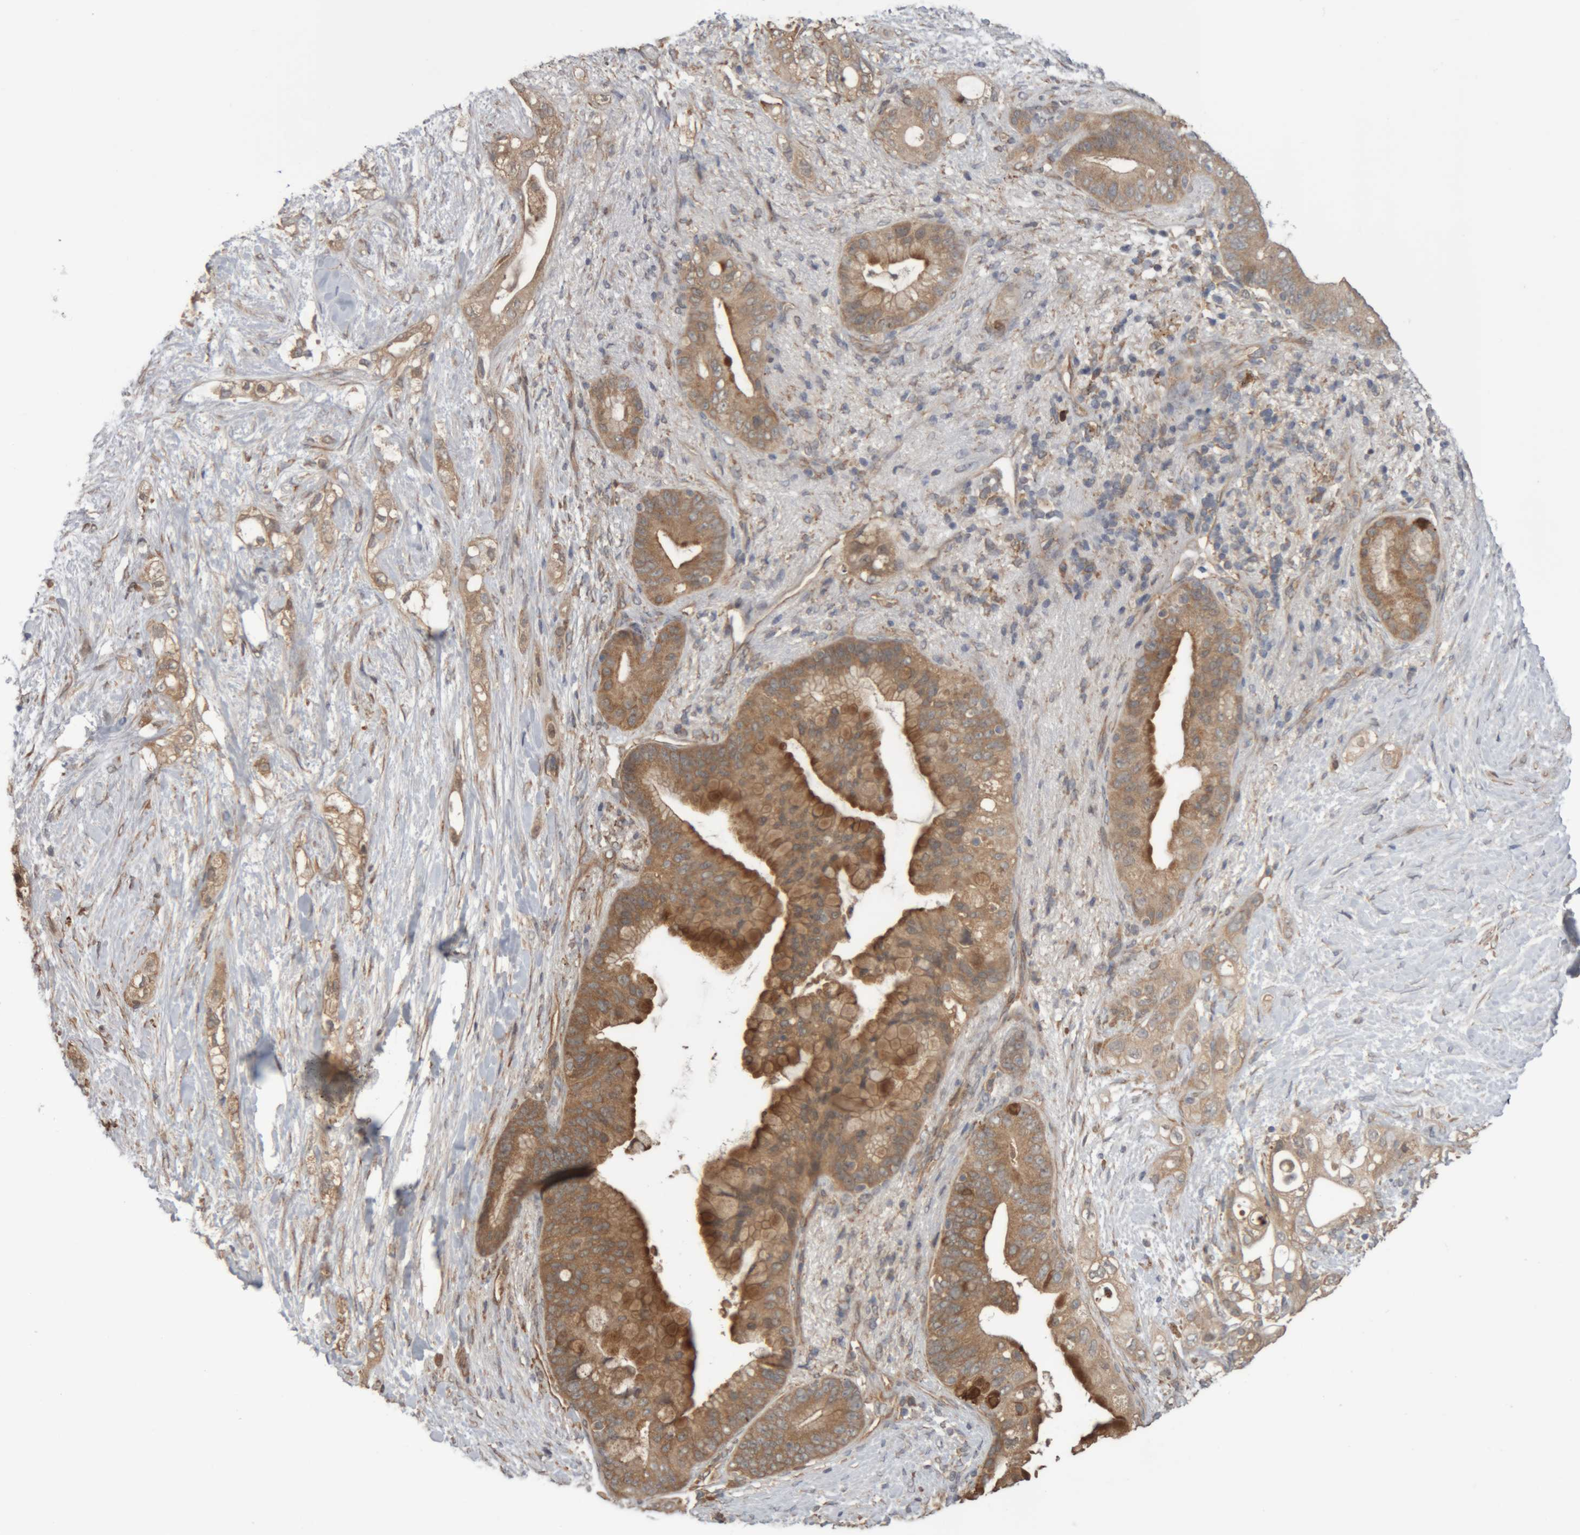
{"staining": {"intensity": "moderate", "quantity": ">75%", "location": "cytoplasmic/membranous"}, "tissue": "pancreatic cancer", "cell_type": "Tumor cells", "image_type": "cancer", "snomed": [{"axis": "morphology", "description": "Adenocarcinoma, NOS"}, {"axis": "topography", "description": "Pancreas"}], "caption": "Protein expression analysis of pancreatic cancer (adenocarcinoma) exhibits moderate cytoplasmic/membranous positivity in about >75% of tumor cells. (DAB (3,3'-diaminobenzidine) IHC with brightfield microscopy, high magnification).", "gene": "TMED7", "patient": {"sex": "male", "age": 53}}